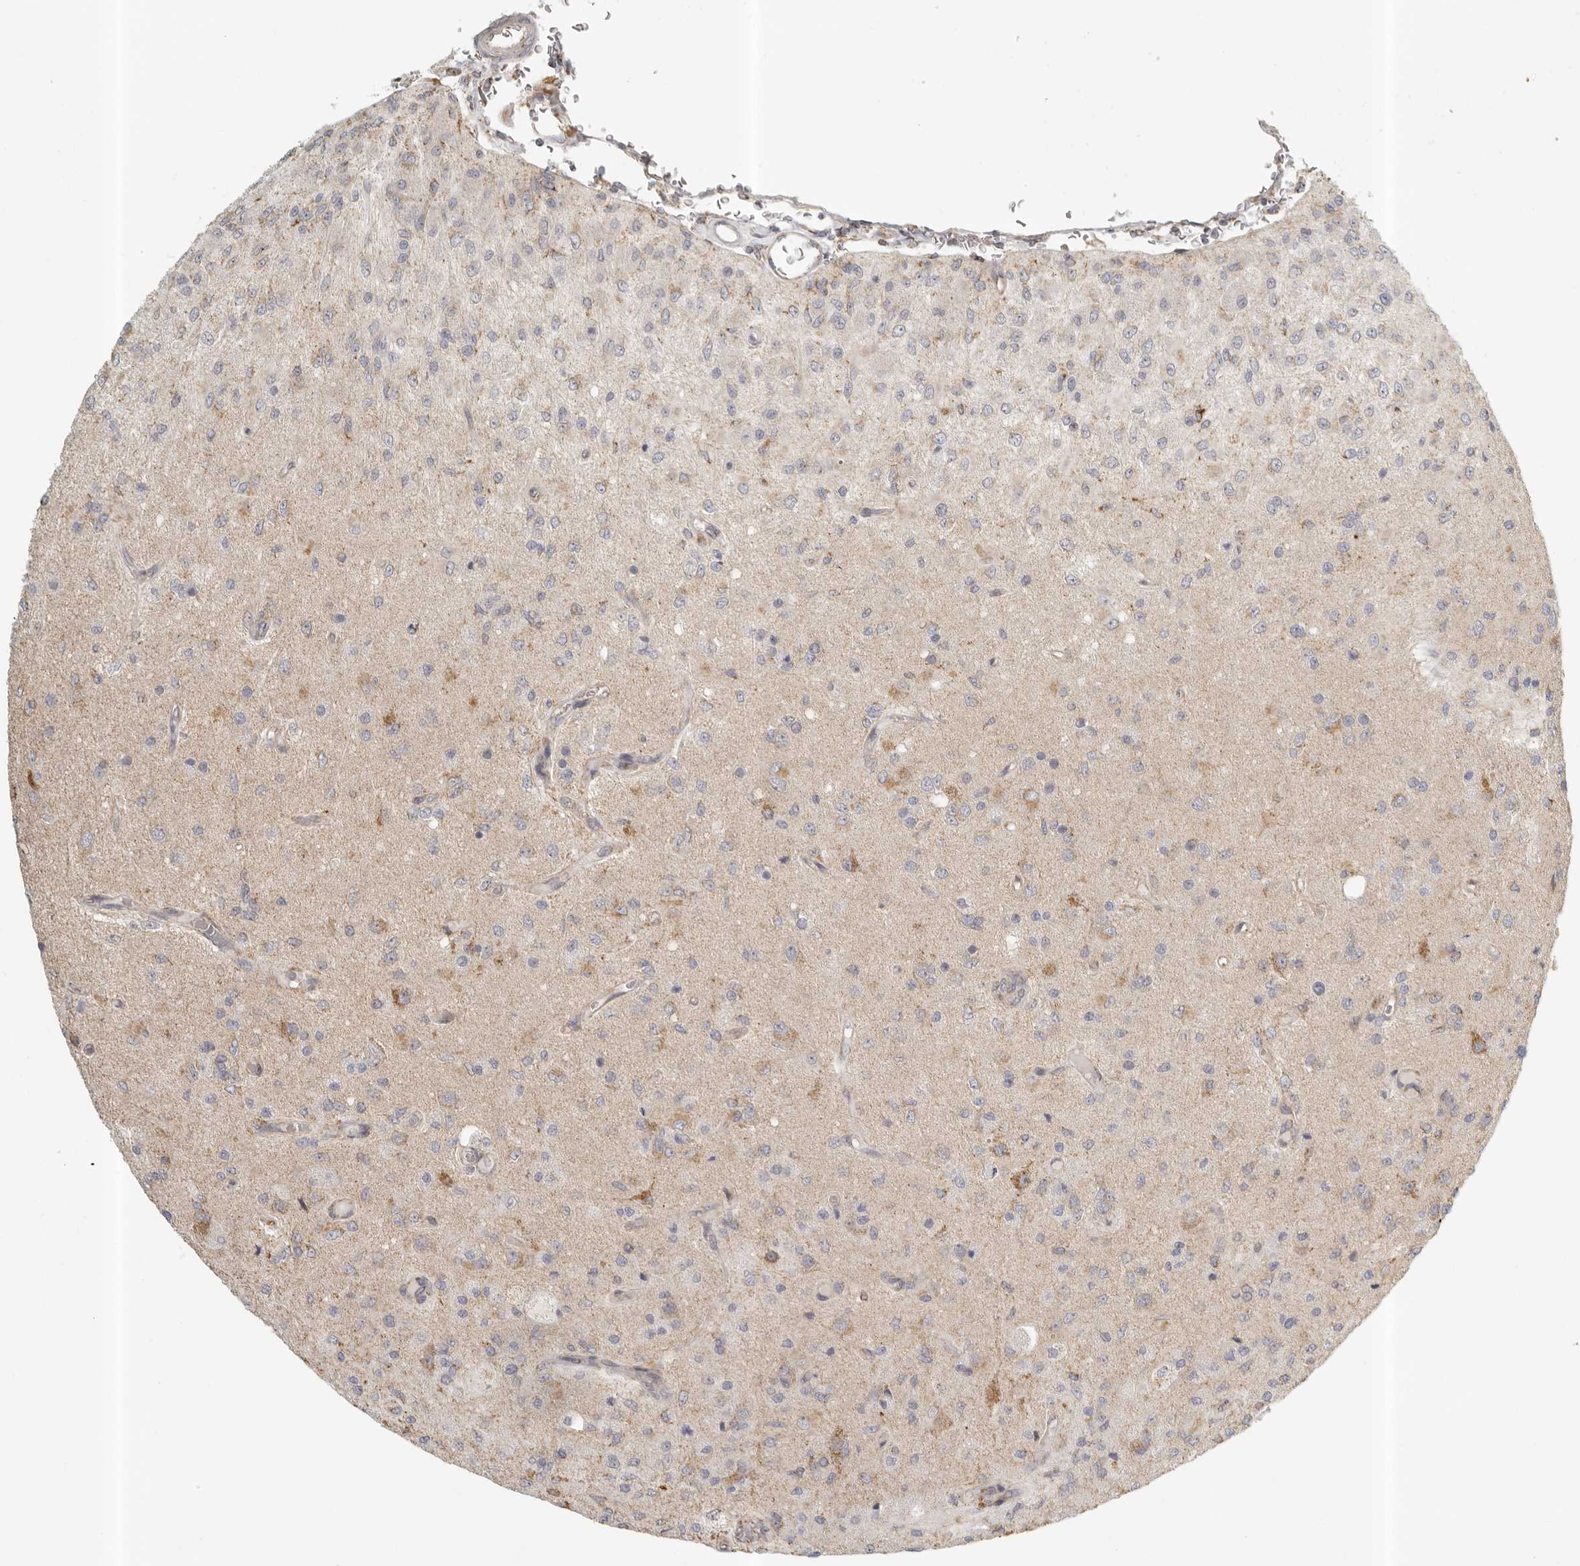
{"staining": {"intensity": "moderate", "quantity": "<25%", "location": "cytoplasmic/membranous"}, "tissue": "glioma", "cell_type": "Tumor cells", "image_type": "cancer", "snomed": [{"axis": "morphology", "description": "Normal tissue, NOS"}, {"axis": "morphology", "description": "Glioma, malignant, High grade"}, {"axis": "topography", "description": "Cerebral cortex"}], "caption": "Immunohistochemical staining of human malignant glioma (high-grade) exhibits moderate cytoplasmic/membranous protein positivity in about <25% of tumor cells.", "gene": "KDF1", "patient": {"sex": "male", "age": 77}}